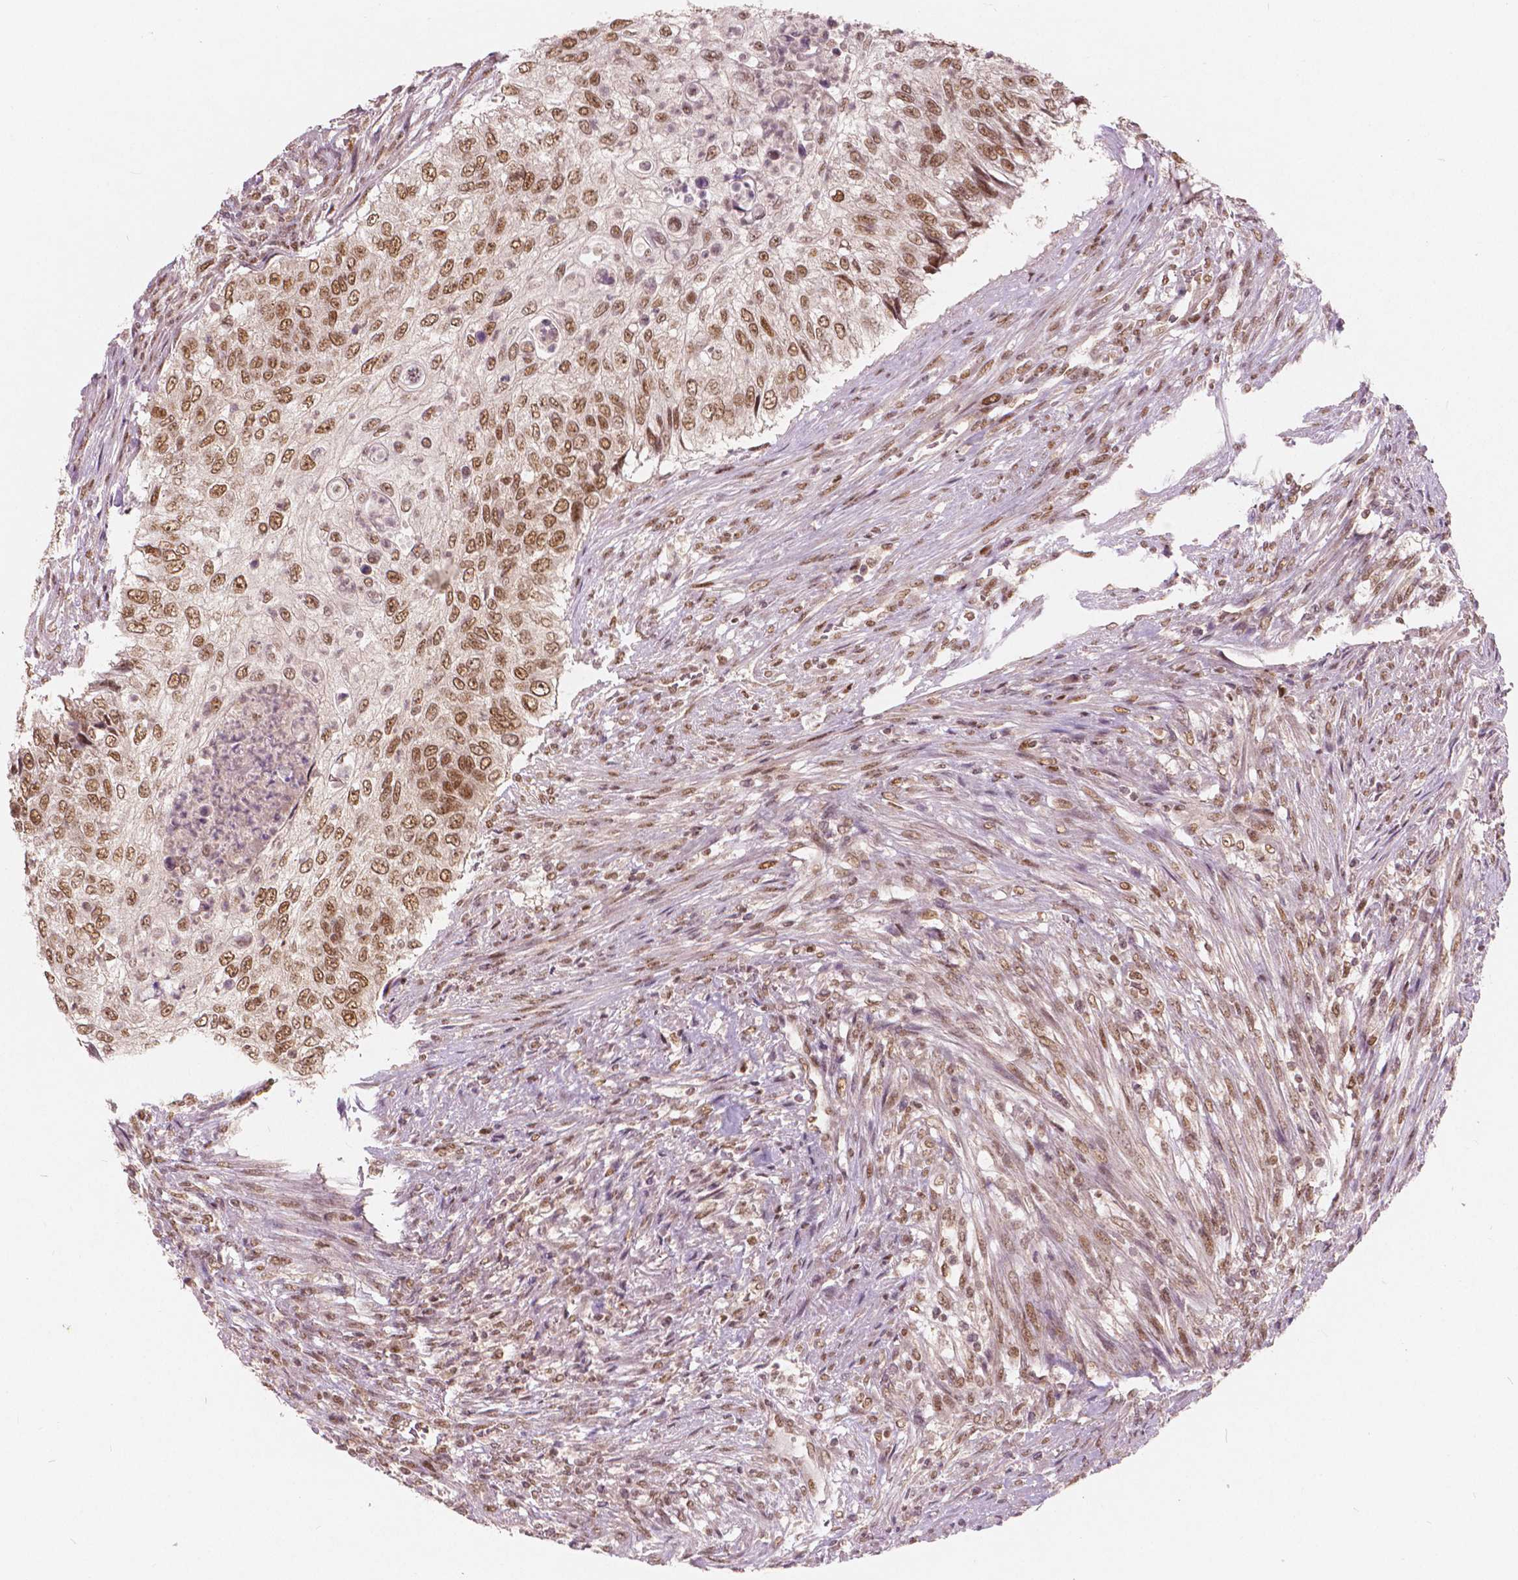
{"staining": {"intensity": "moderate", "quantity": ">75%", "location": "nuclear"}, "tissue": "urothelial cancer", "cell_type": "Tumor cells", "image_type": "cancer", "snomed": [{"axis": "morphology", "description": "Urothelial carcinoma, High grade"}, {"axis": "topography", "description": "Urinary bladder"}], "caption": "A medium amount of moderate nuclear staining is seen in about >75% of tumor cells in high-grade urothelial carcinoma tissue. Immunohistochemistry stains the protein of interest in brown and the nuclei are stained blue.", "gene": "NSD2", "patient": {"sex": "female", "age": 60}}